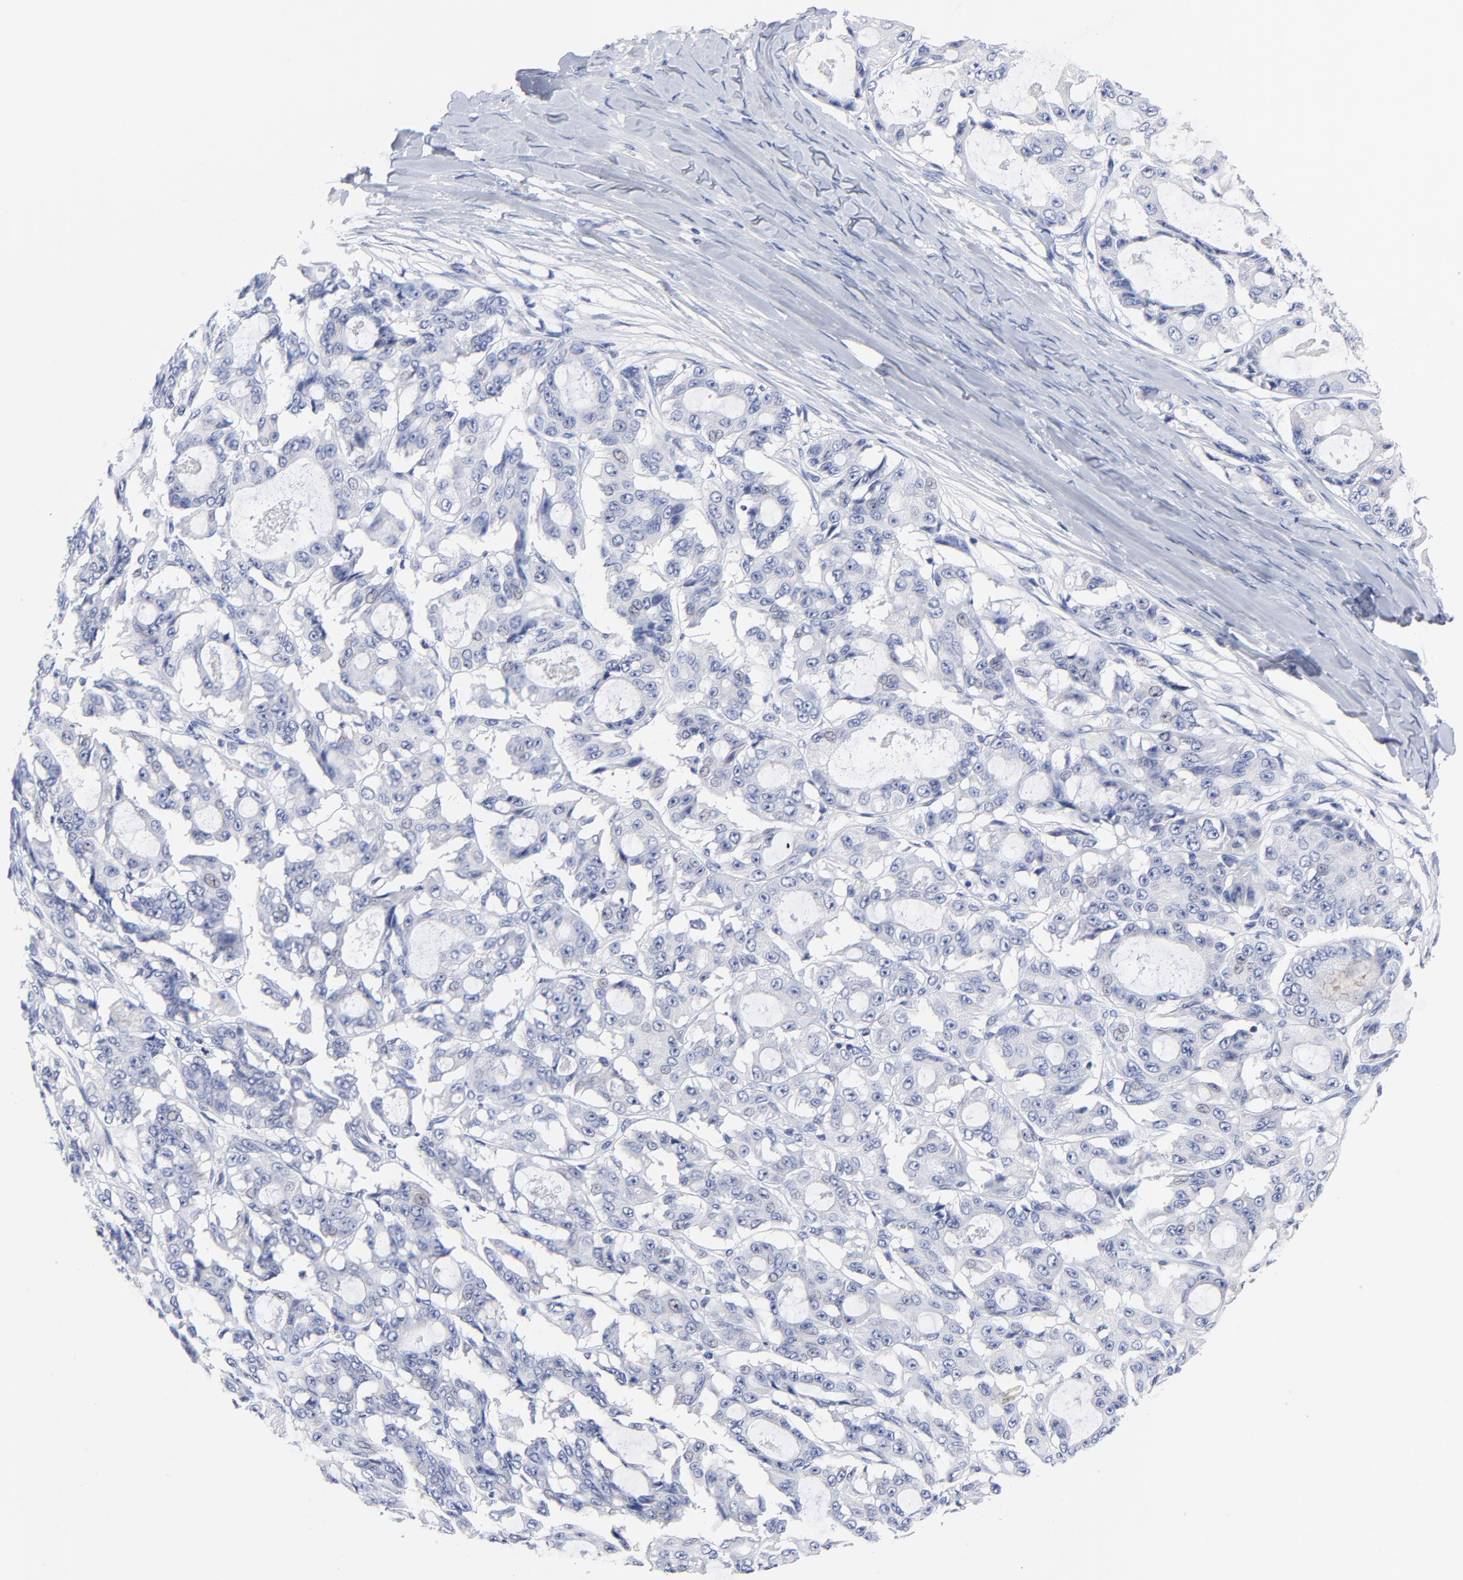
{"staining": {"intensity": "negative", "quantity": "none", "location": "none"}, "tissue": "ovarian cancer", "cell_type": "Tumor cells", "image_type": "cancer", "snomed": [{"axis": "morphology", "description": "Carcinoma, endometroid"}, {"axis": "topography", "description": "Ovary"}], "caption": "There is no significant staining in tumor cells of ovarian endometroid carcinoma. Brightfield microscopy of IHC stained with DAB (3,3'-diaminobenzidine) (brown) and hematoxylin (blue), captured at high magnification.", "gene": "FBXO10", "patient": {"sex": "female", "age": 61}}